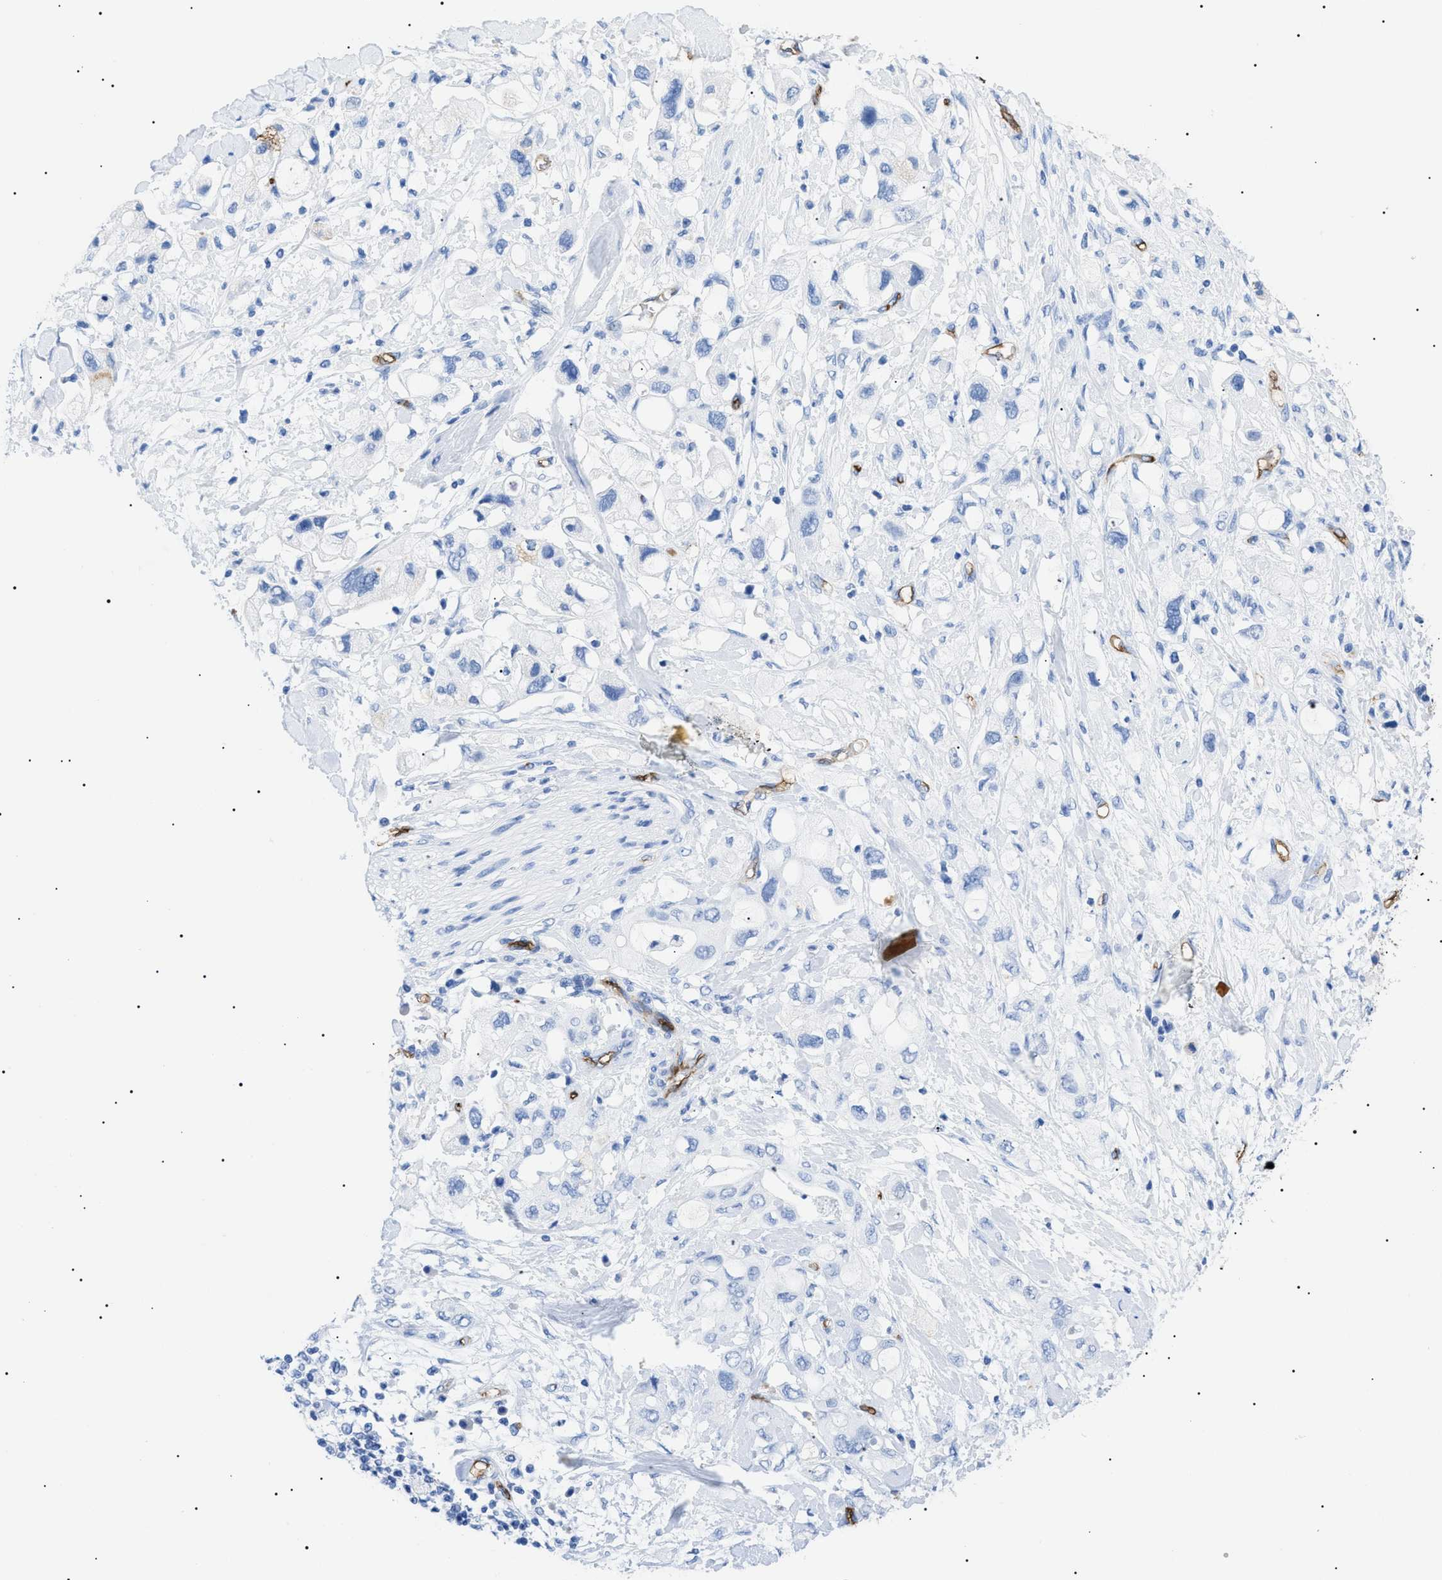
{"staining": {"intensity": "negative", "quantity": "none", "location": "none"}, "tissue": "pancreatic cancer", "cell_type": "Tumor cells", "image_type": "cancer", "snomed": [{"axis": "morphology", "description": "Adenocarcinoma, NOS"}, {"axis": "topography", "description": "Pancreas"}], "caption": "IHC photomicrograph of neoplastic tissue: pancreatic cancer stained with DAB (3,3'-diaminobenzidine) shows no significant protein staining in tumor cells.", "gene": "PODXL", "patient": {"sex": "female", "age": 56}}